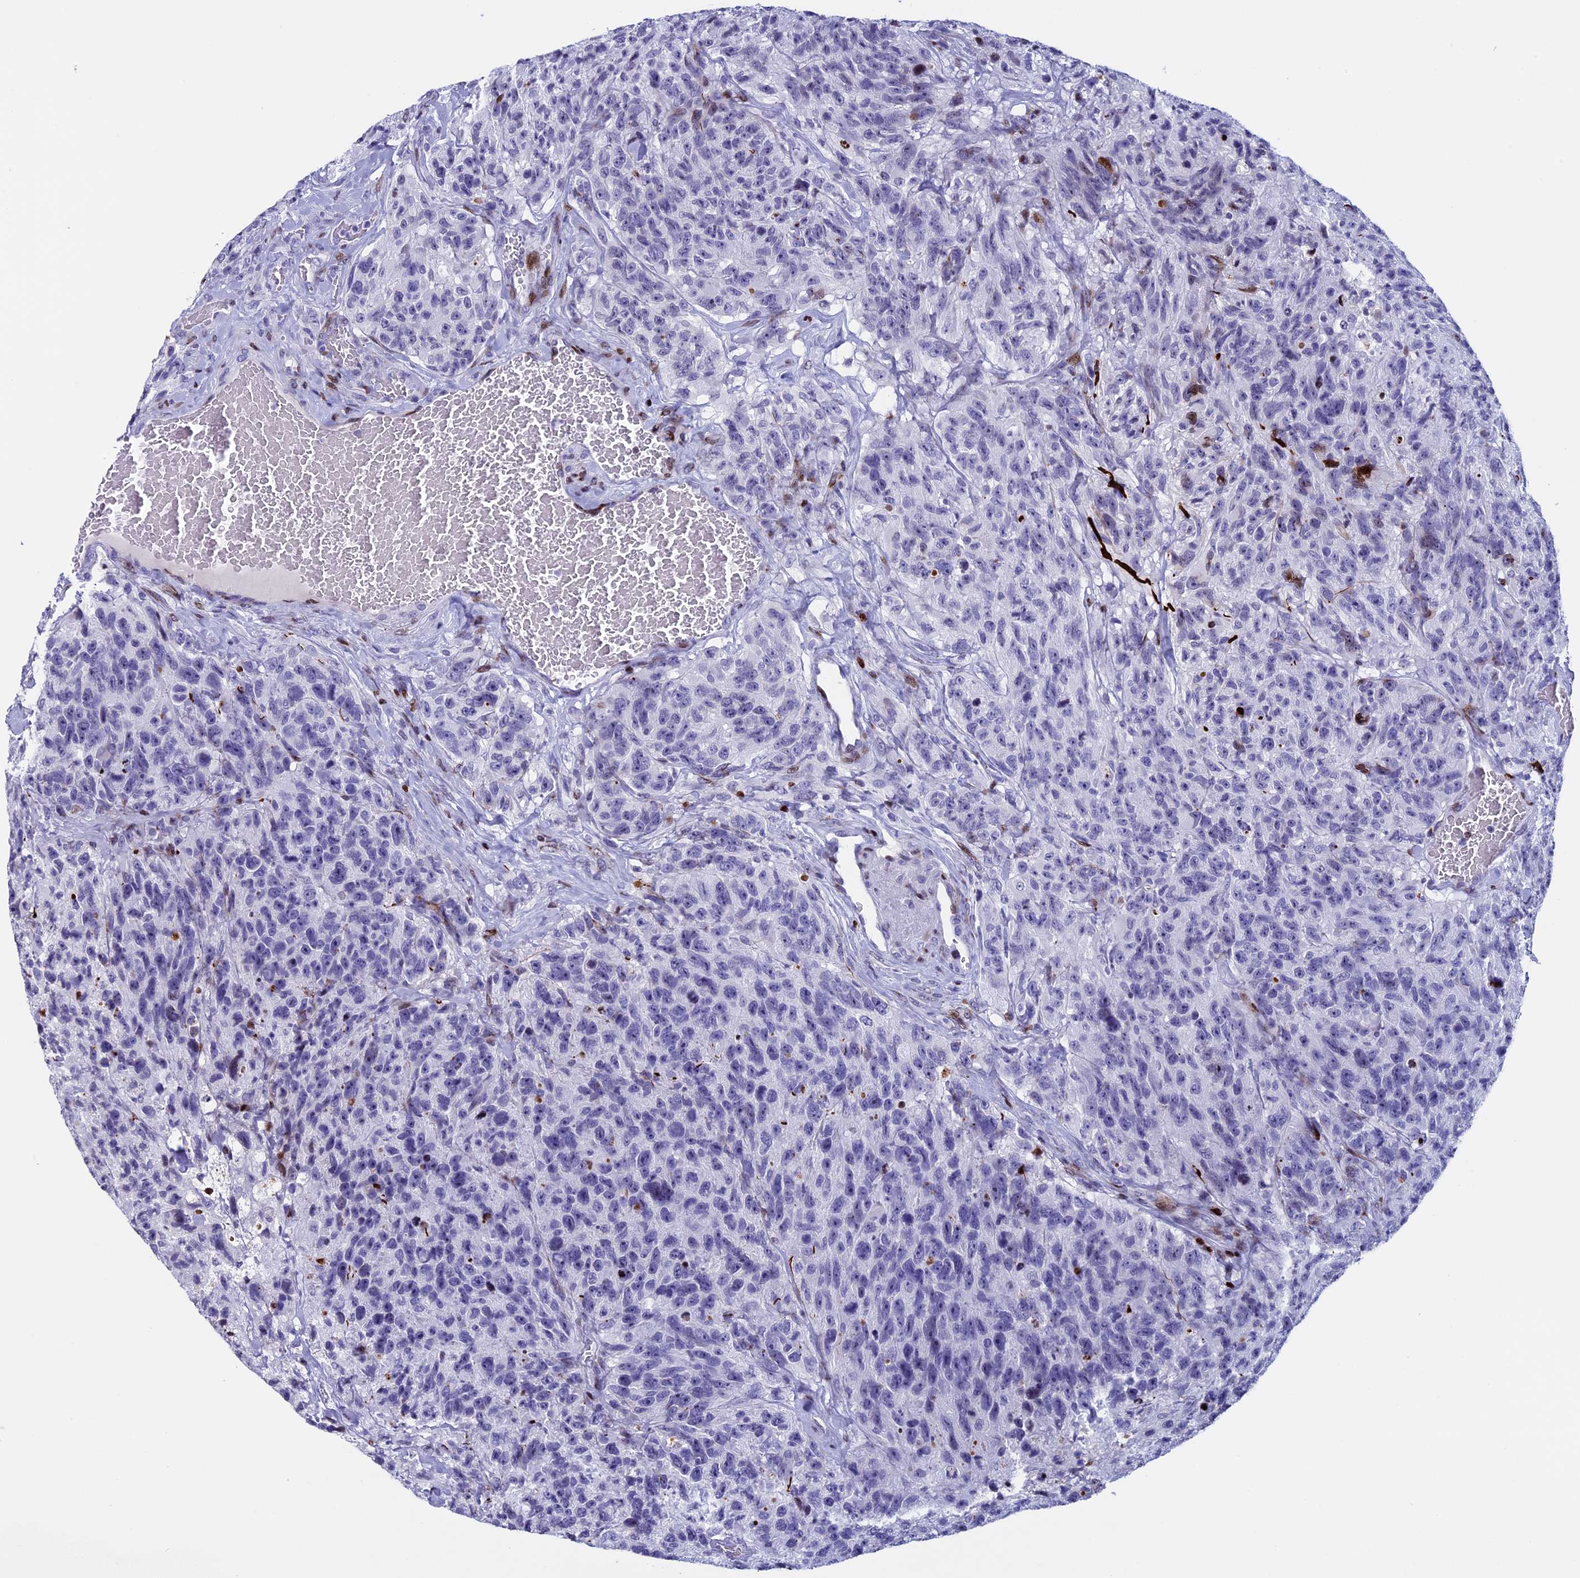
{"staining": {"intensity": "negative", "quantity": "none", "location": "none"}, "tissue": "glioma", "cell_type": "Tumor cells", "image_type": "cancer", "snomed": [{"axis": "morphology", "description": "Glioma, malignant, High grade"}, {"axis": "topography", "description": "Brain"}], "caption": "Image shows no significant protein staining in tumor cells of high-grade glioma (malignant). (DAB immunohistochemistry visualized using brightfield microscopy, high magnification).", "gene": "BTBD3", "patient": {"sex": "male", "age": 69}}